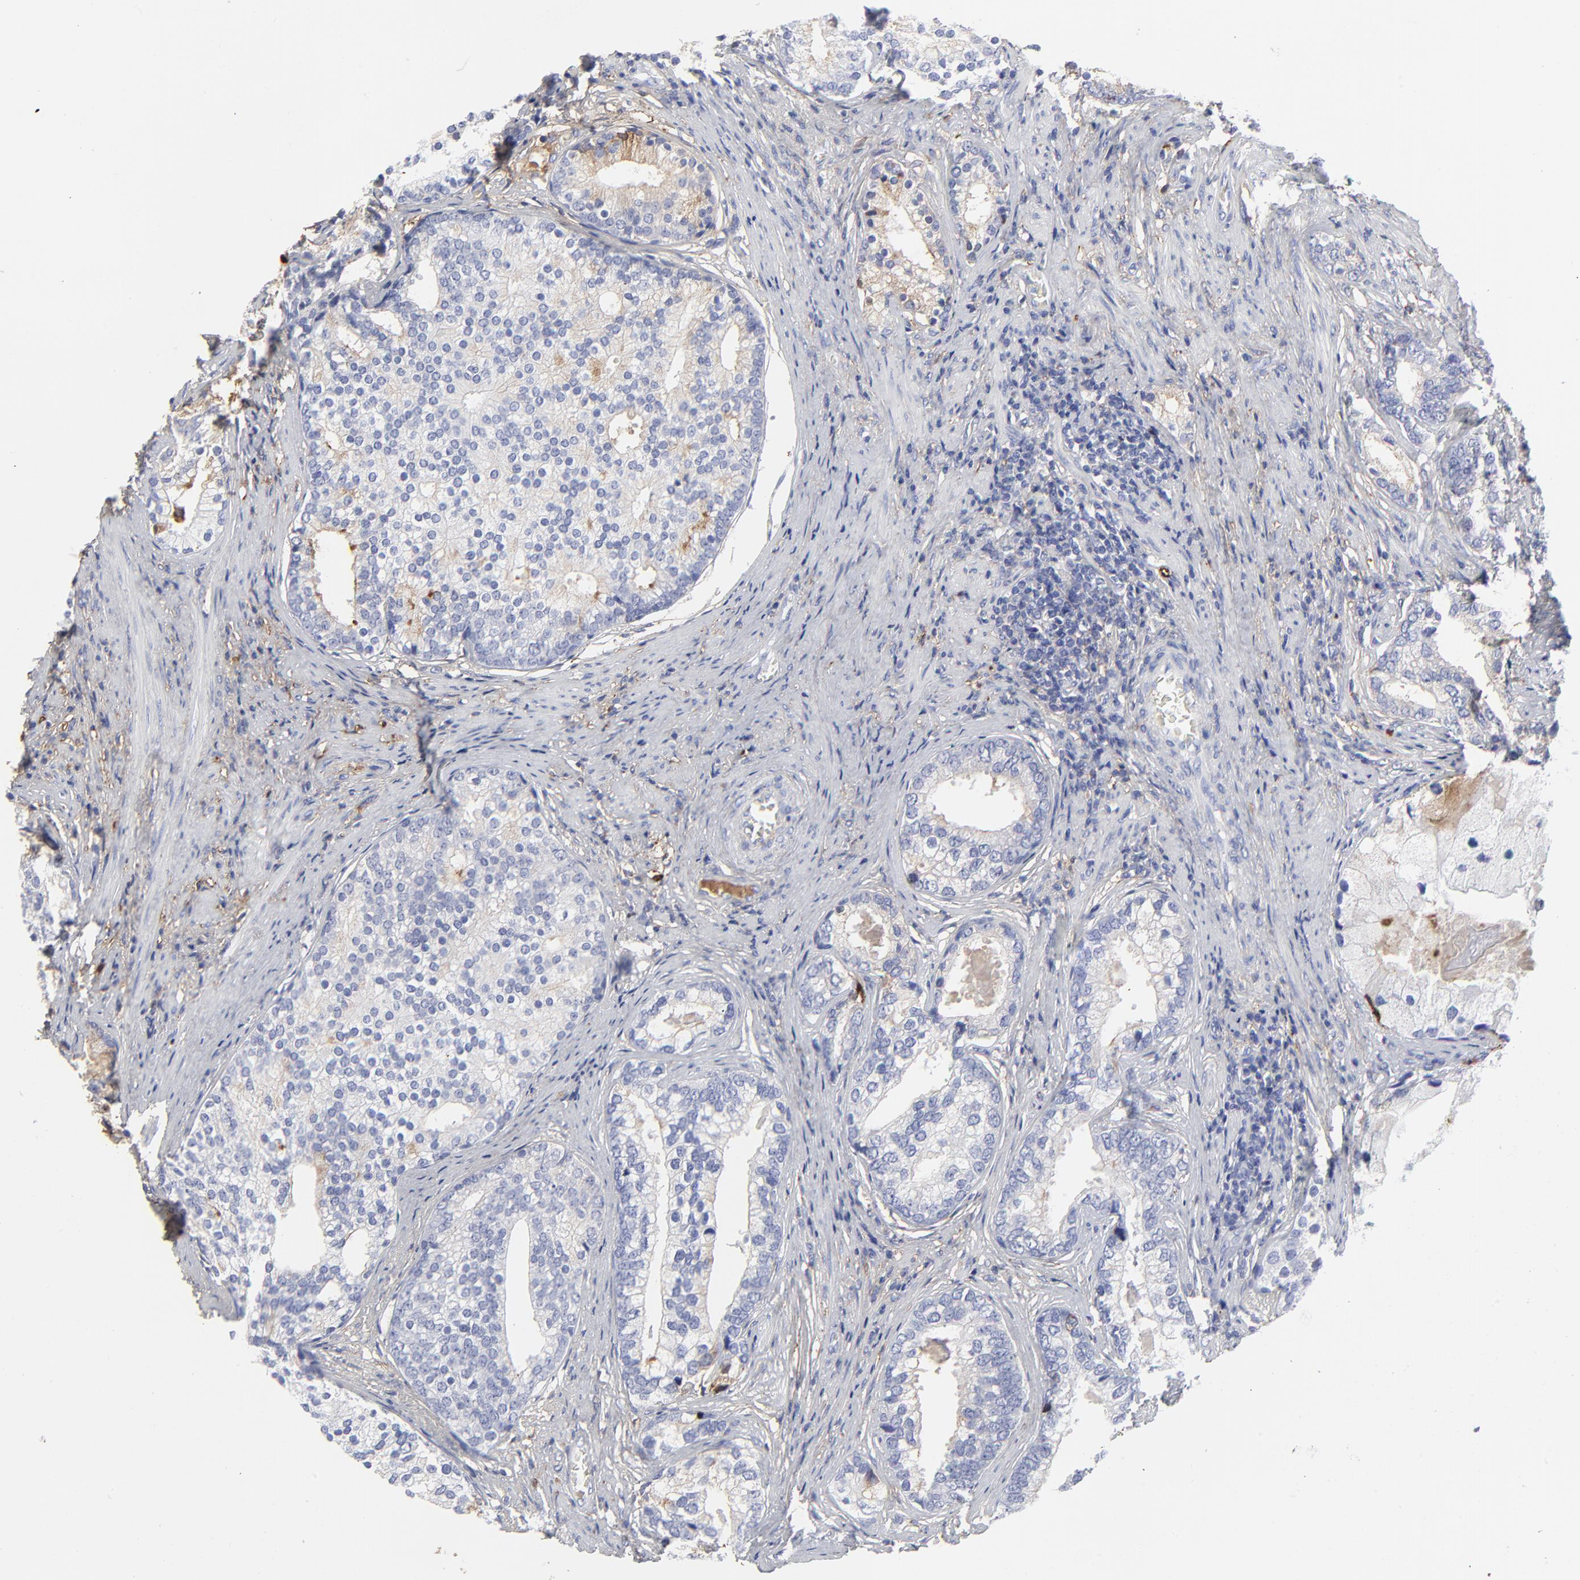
{"staining": {"intensity": "moderate", "quantity": "<25%", "location": "cytoplasmic/membranous"}, "tissue": "prostate cancer", "cell_type": "Tumor cells", "image_type": "cancer", "snomed": [{"axis": "morphology", "description": "Adenocarcinoma, Low grade"}, {"axis": "topography", "description": "Prostate"}], "caption": "The photomicrograph demonstrates a brown stain indicating the presence of a protein in the cytoplasmic/membranous of tumor cells in adenocarcinoma (low-grade) (prostate). The staining was performed using DAB to visualize the protein expression in brown, while the nuclei were stained in blue with hematoxylin (Magnification: 20x).", "gene": "DCN", "patient": {"sex": "male", "age": 71}}